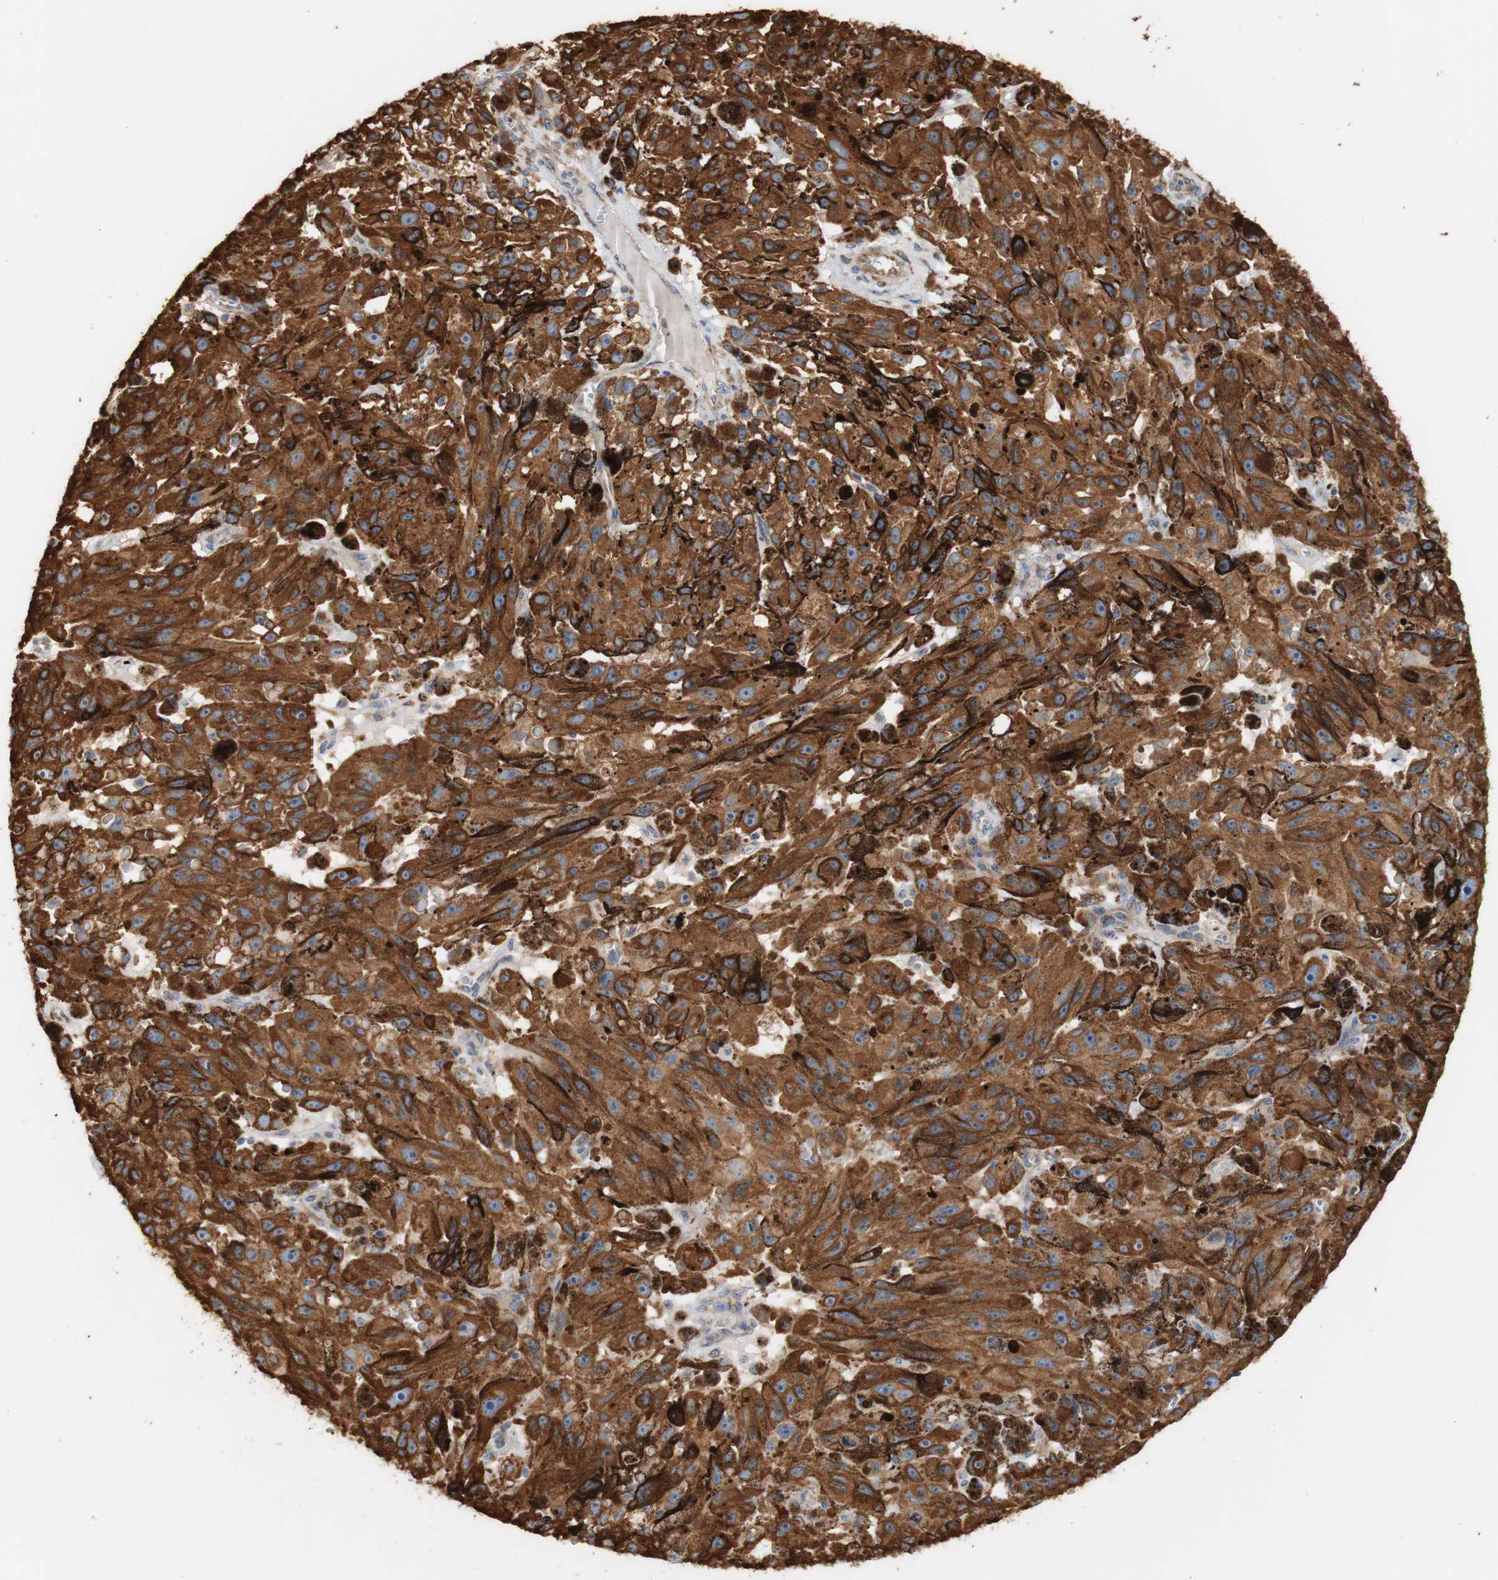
{"staining": {"intensity": "strong", "quantity": ">75%", "location": "cytoplasmic/membranous"}, "tissue": "melanoma", "cell_type": "Tumor cells", "image_type": "cancer", "snomed": [{"axis": "morphology", "description": "Malignant melanoma, NOS"}, {"axis": "topography", "description": "Skin"}], "caption": "IHC of malignant melanoma shows high levels of strong cytoplasmic/membranous positivity in about >75% of tumor cells. (IHC, brightfield microscopy, high magnification).", "gene": "EIF2AK4", "patient": {"sex": "female", "age": 104}}